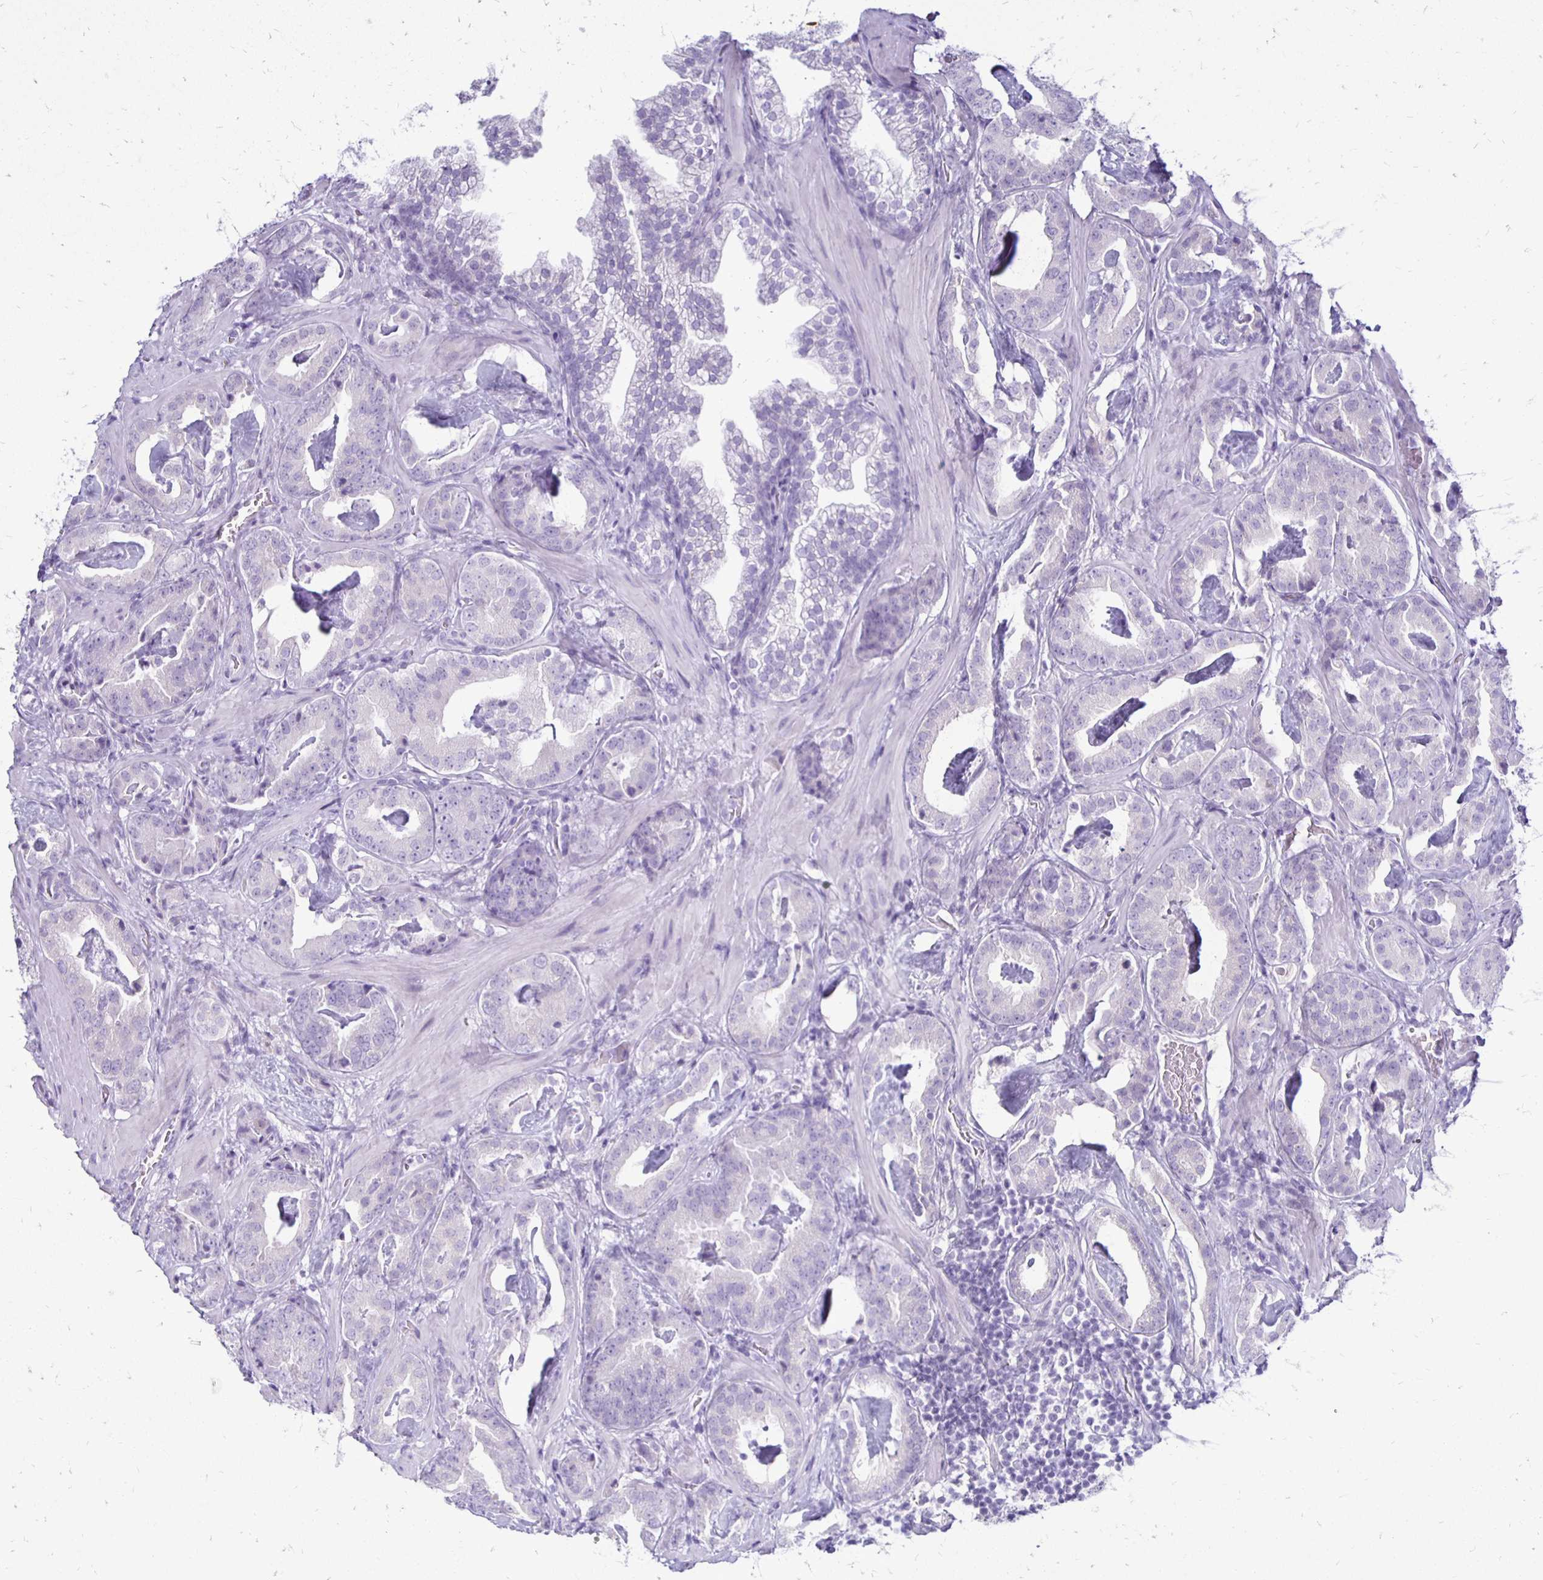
{"staining": {"intensity": "negative", "quantity": "none", "location": "none"}, "tissue": "prostate cancer", "cell_type": "Tumor cells", "image_type": "cancer", "snomed": [{"axis": "morphology", "description": "Adenocarcinoma, Low grade"}, {"axis": "topography", "description": "Prostate"}], "caption": "IHC histopathology image of neoplastic tissue: prostate low-grade adenocarcinoma stained with DAB (3,3'-diaminobenzidine) reveals no significant protein expression in tumor cells.", "gene": "RYR1", "patient": {"sex": "male", "age": 62}}